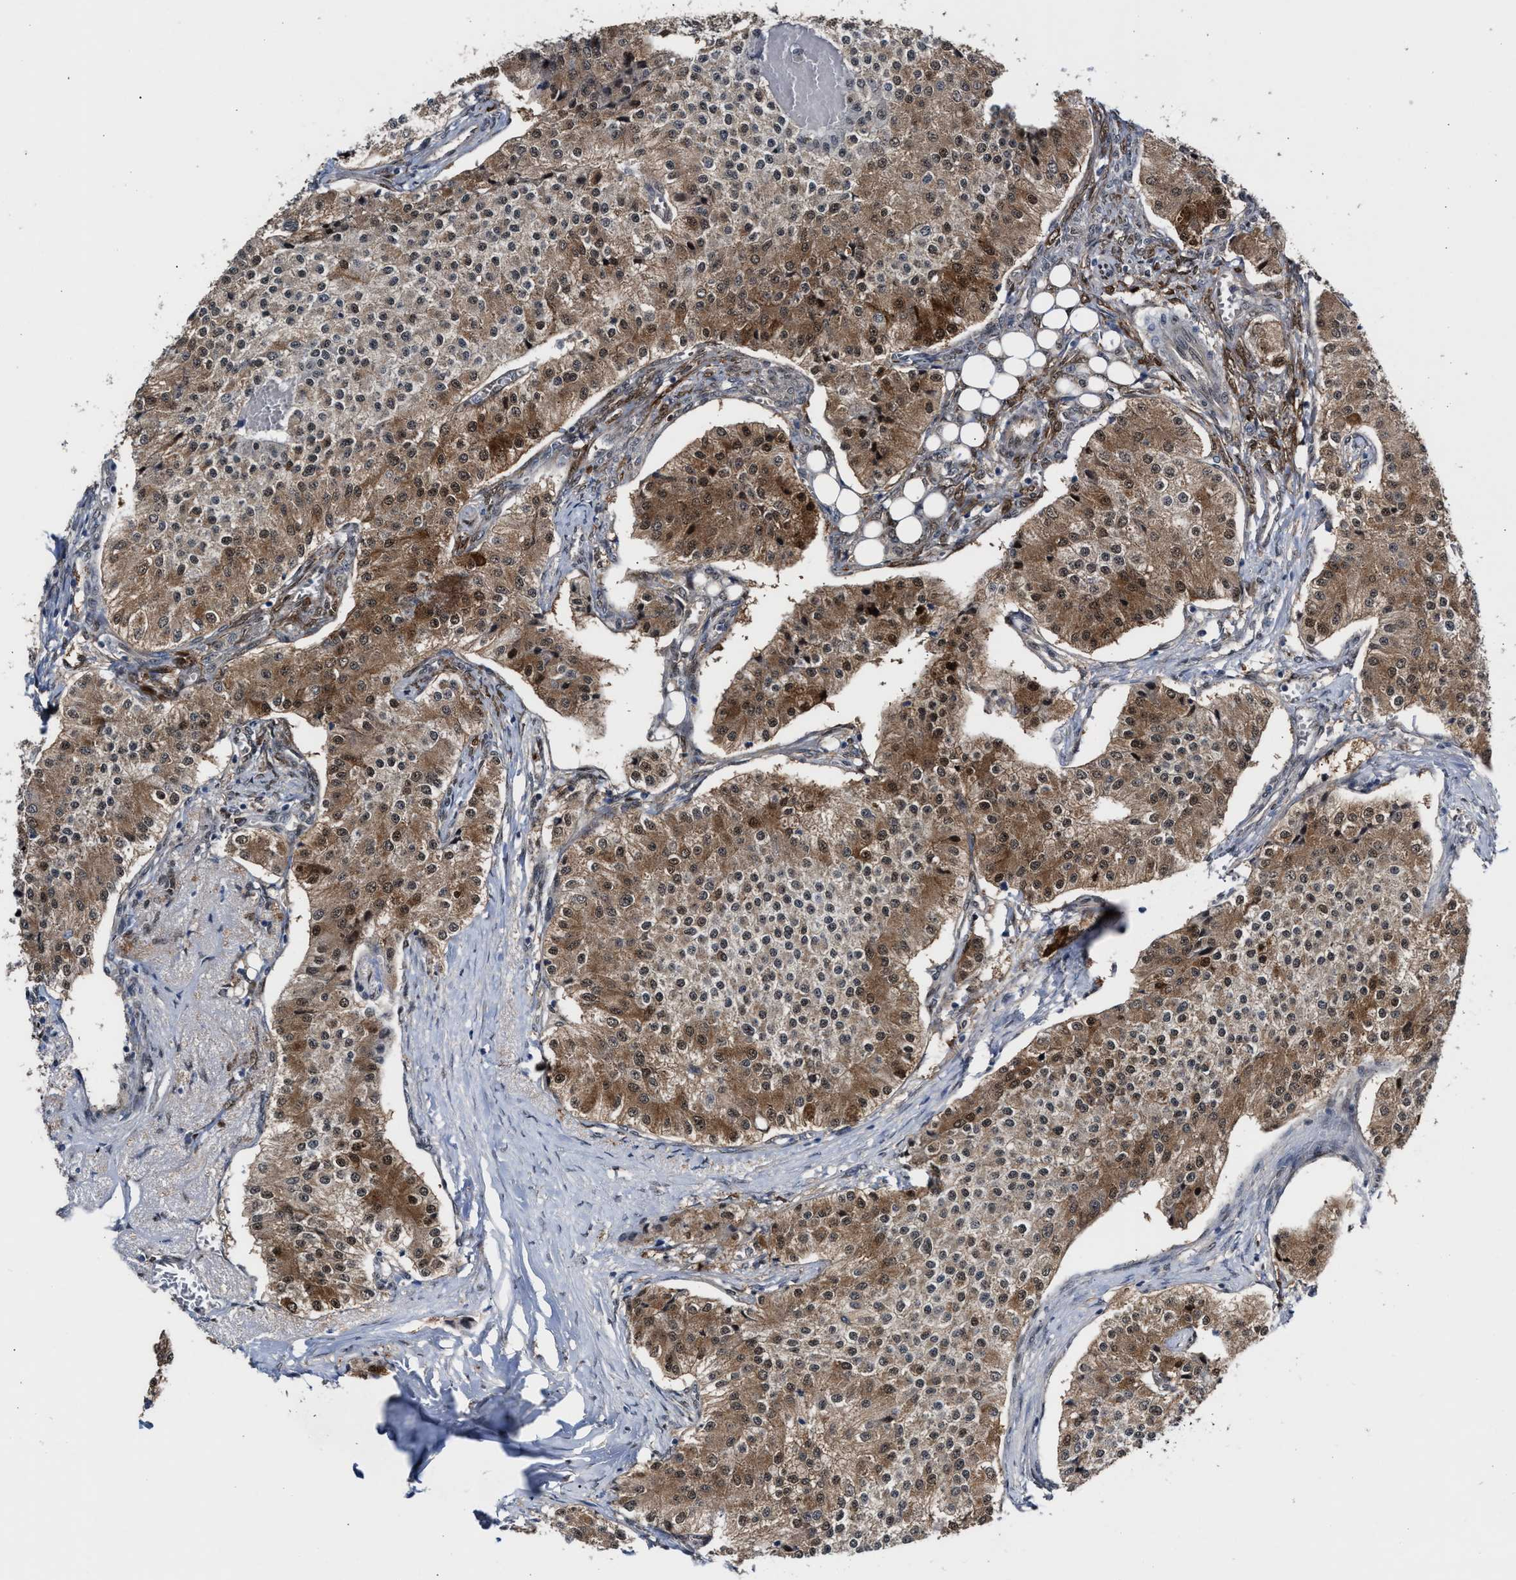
{"staining": {"intensity": "moderate", "quantity": ">75%", "location": "cytoplasmic/membranous,nuclear"}, "tissue": "carcinoid", "cell_type": "Tumor cells", "image_type": "cancer", "snomed": [{"axis": "morphology", "description": "Carcinoid, malignant, NOS"}, {"axis": "topography", "description": "Colon"}], "caption": "Carcinoid stained for a protein (brown) shows moderate cytoplasmic/membranous and nuclear positive staining in approximately >75% of tumor cells.", "gene": "TP53I3", "patient": {"sex": "female", "age": 52}}